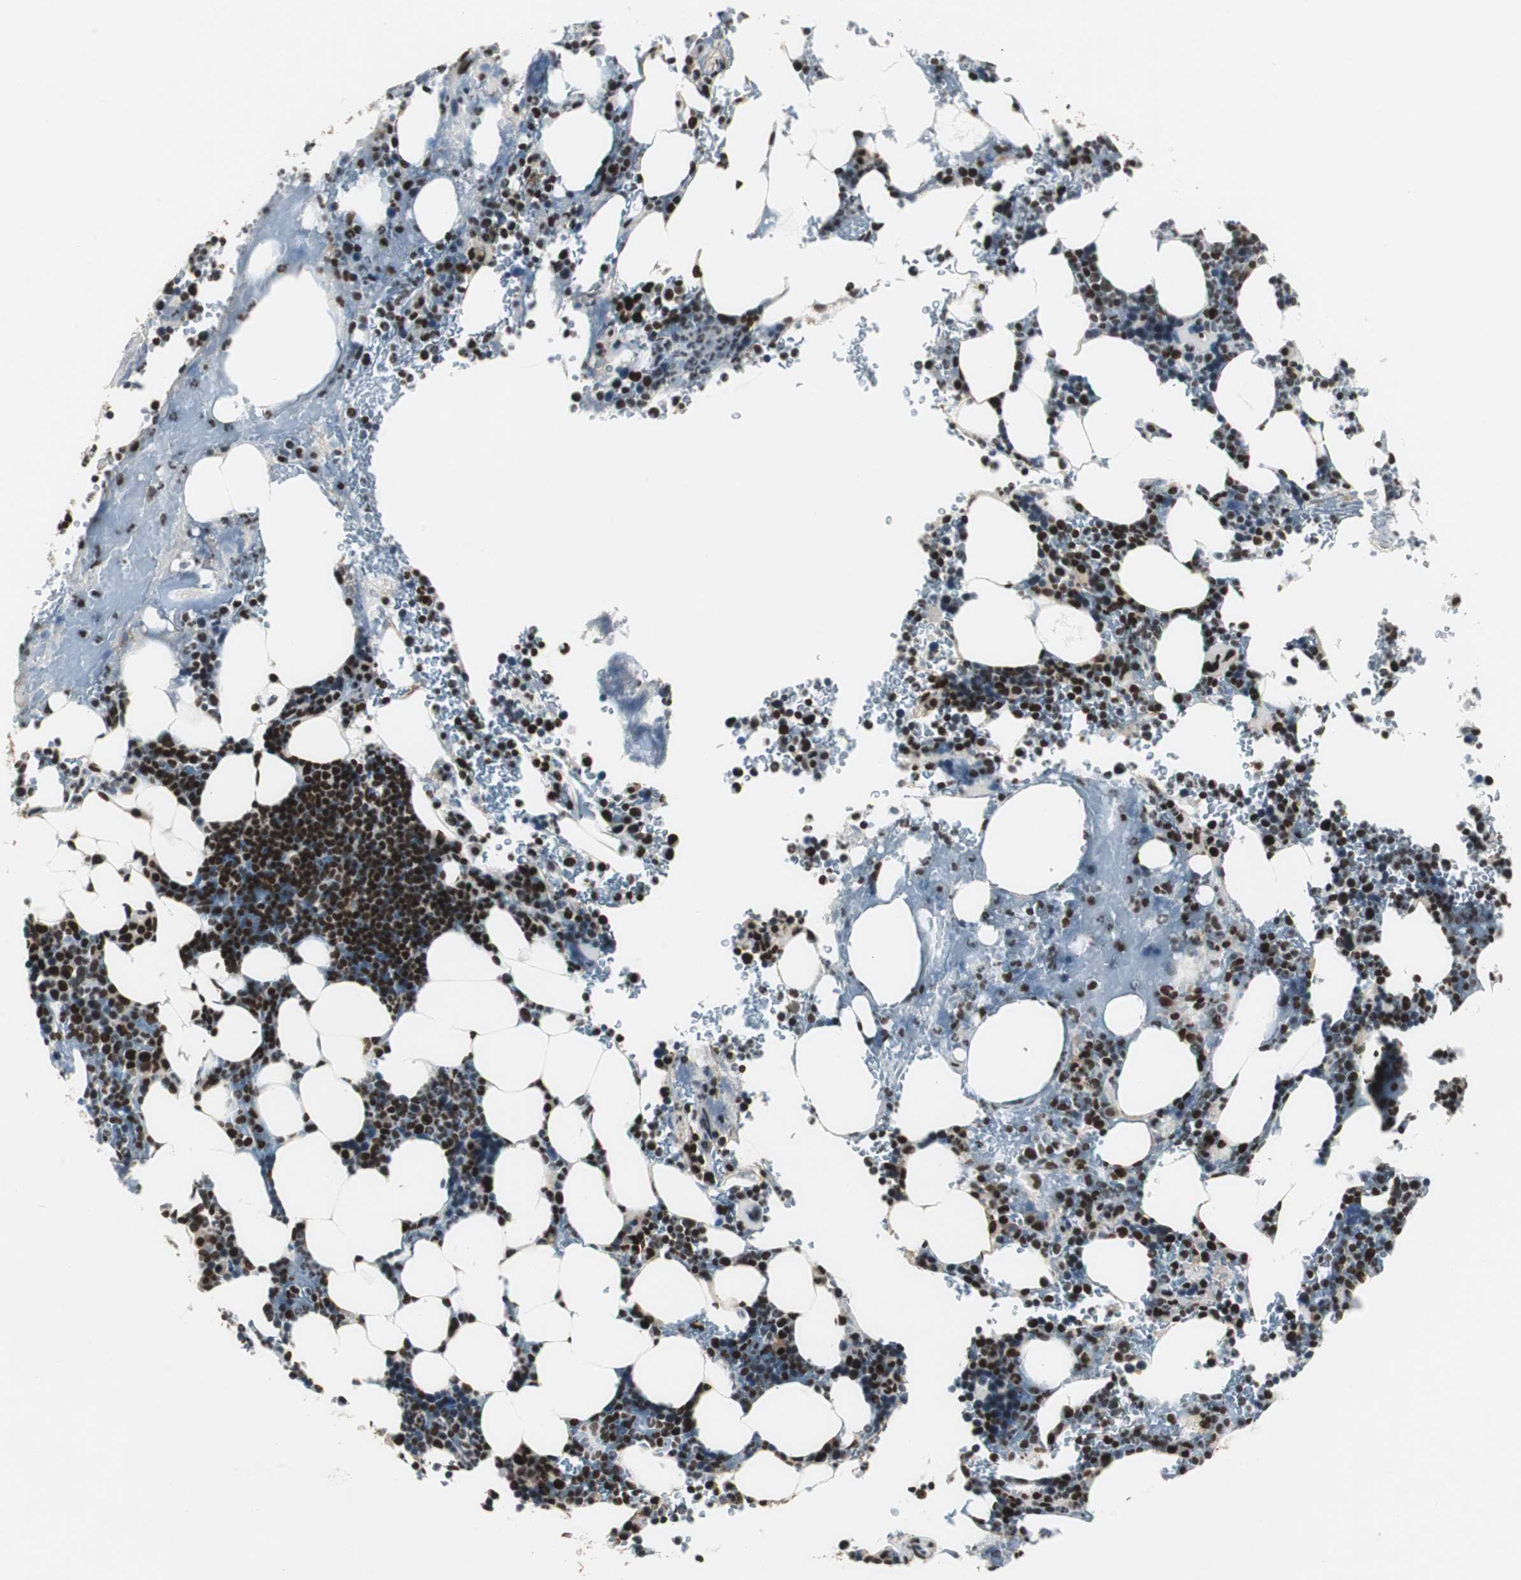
{"staining": {"intensity": "strong", "quantity": ">75%", "location": "nuclear"}, "tissue": "bone marrow", "cell_type": "Hematopoietic cells", "image_type": "normal", "snomed": [{"axis": "morphology", "description": "Normal tissue, NOS"}, {"axis": "topography", "description": "Bone marrow"}], "caption": "IHC staining of benign bone marrow, which exhibits high levels of strong nuclear expression in about >75% of hematopoietic cells indicating strong nuclear protein staining. The staining was performed using DAB (brown) for protein detection and nuclei were counterstained in hematoxylin (blue).", "gene": "MKX", "patient": {"sex": "female", "age": 73}}